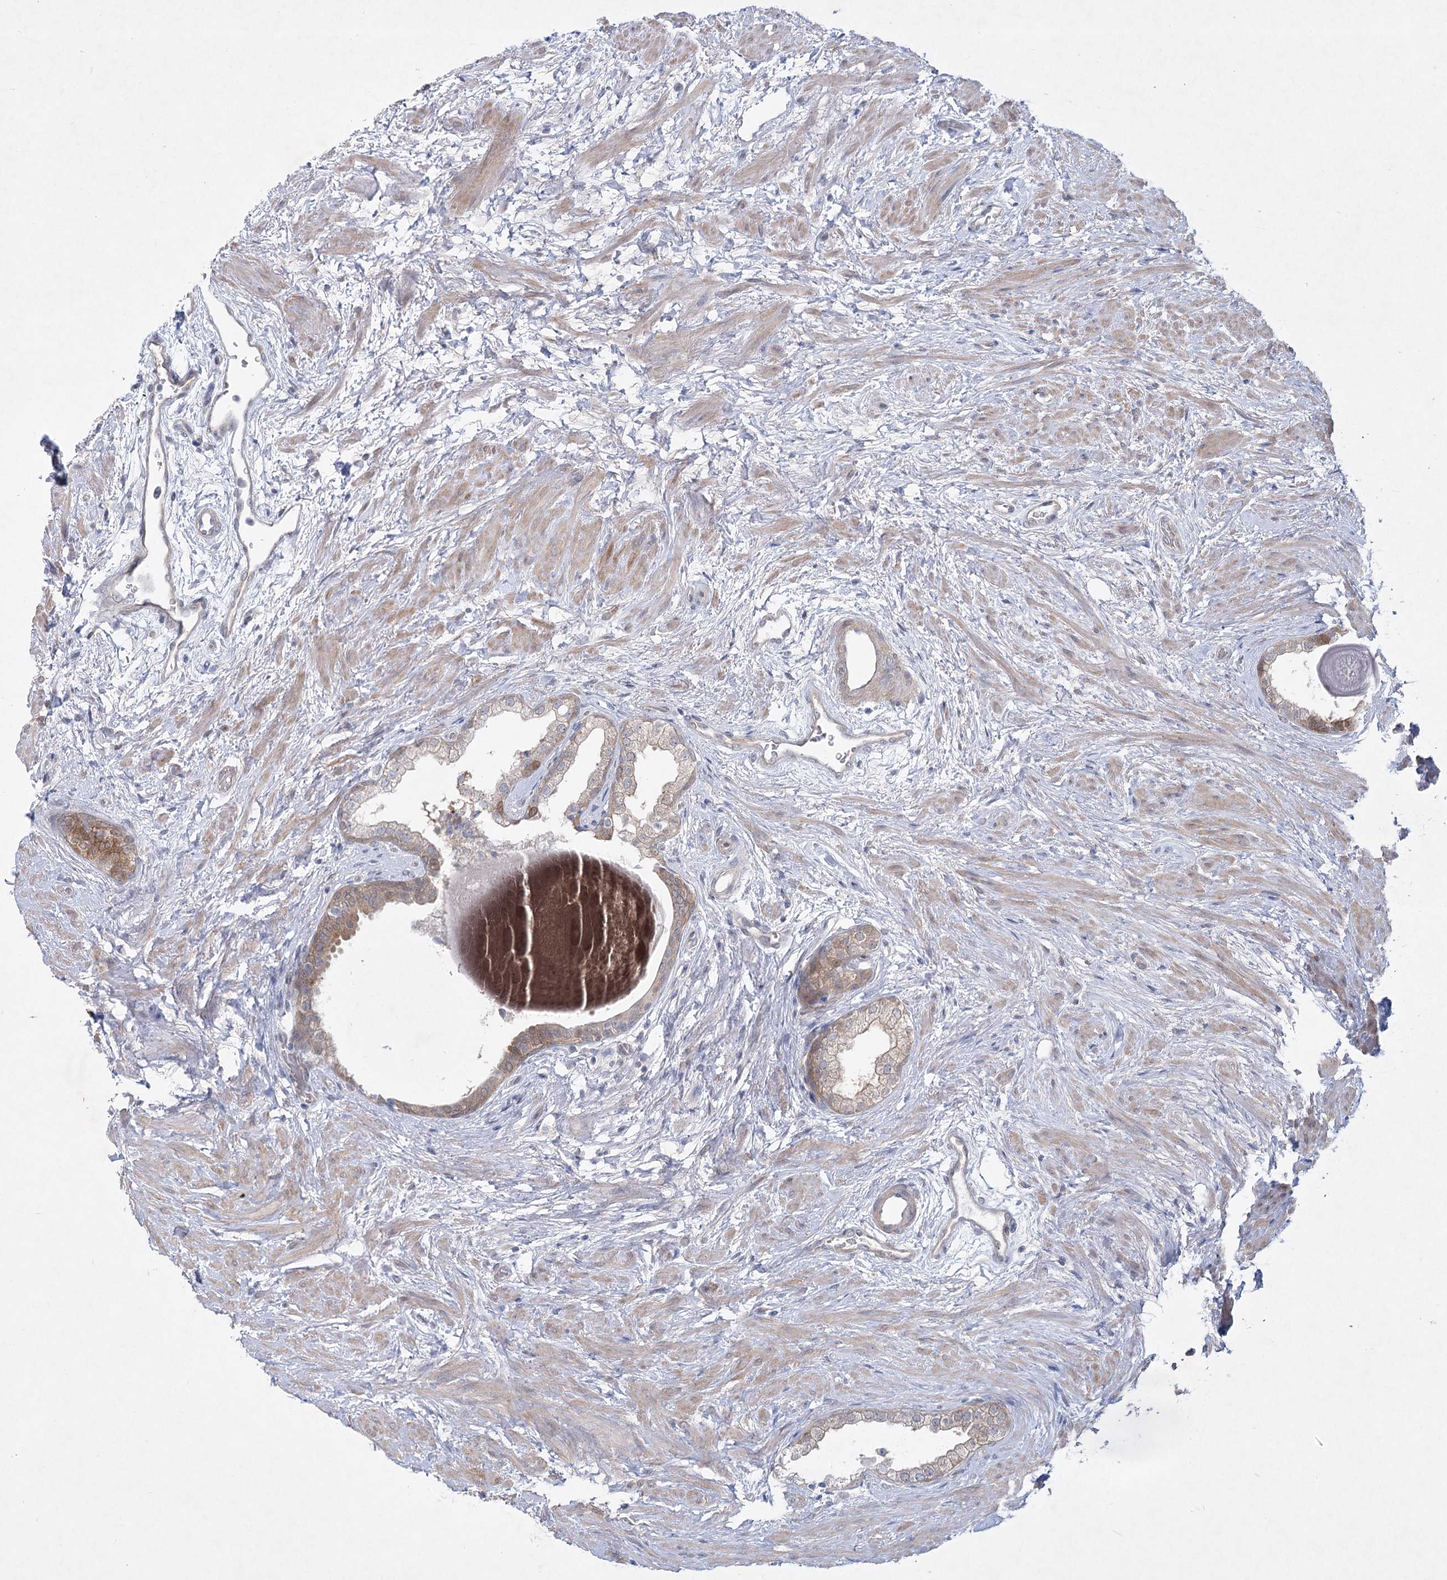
{"staining": {"intensity": "weak", "quantity": "25%-75%", "location": "cytoplasmic/membranous"}, "tissue": "prostate", "cell_type": "Glandular cells", "image_type": "normal", "snomed": [{"axis": "morphology", "description": "Normal tissue, NOS"}, {"axis": "topography", "description": "Prostate"}], "caption": "IHC photomicrograph of normal prostate stained for a protein (brown), which exhibits low levels of weak cytoplasmic/membranous staining in approximately 25%-75% of glandular cells.", "gene": "AAMDC", "patient": {"sex": "male", "age": 48}}